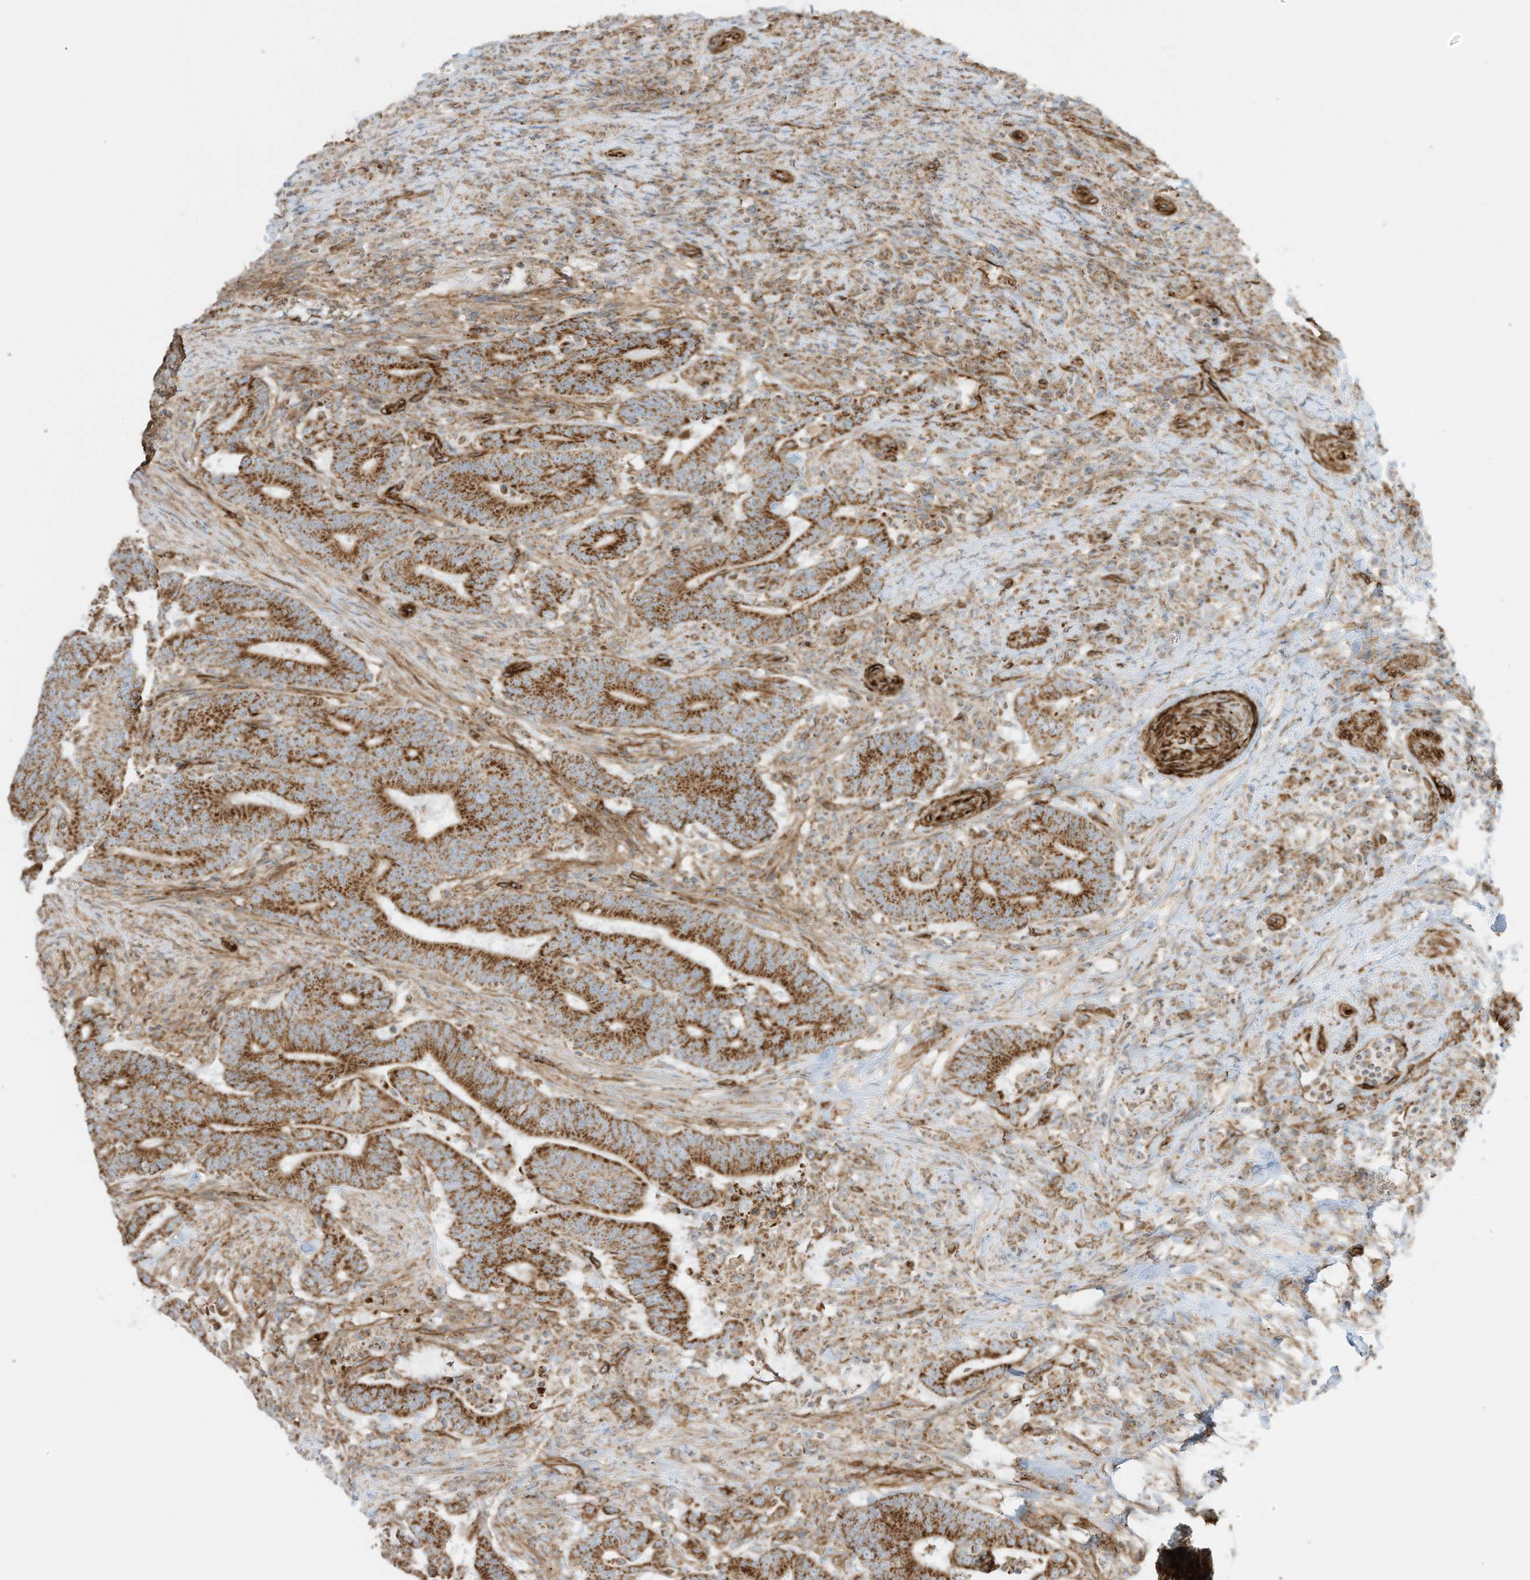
{"staining": {"intensity": "moderate", "quantity": ">75%", "location": "cytoplasmic/membranous"}, "tissue": "colorectal cancer", "cell_type": "Tumor cells", "image_type": "cancer", "snomed": [{"axis": "morphology", "description": "Adenocarcinoma, NOS"}, {"axis": "topography", "description": "Colon"}], "caption": "Human colorectal cancer (adenocarcinoma) stained with a brown dye displays moderate cytoplasmic/membranous positive staining in approximately >75% of tumor cells.", "gene": "ABCB7", "patient": {"sex": "female", "age": 66}}